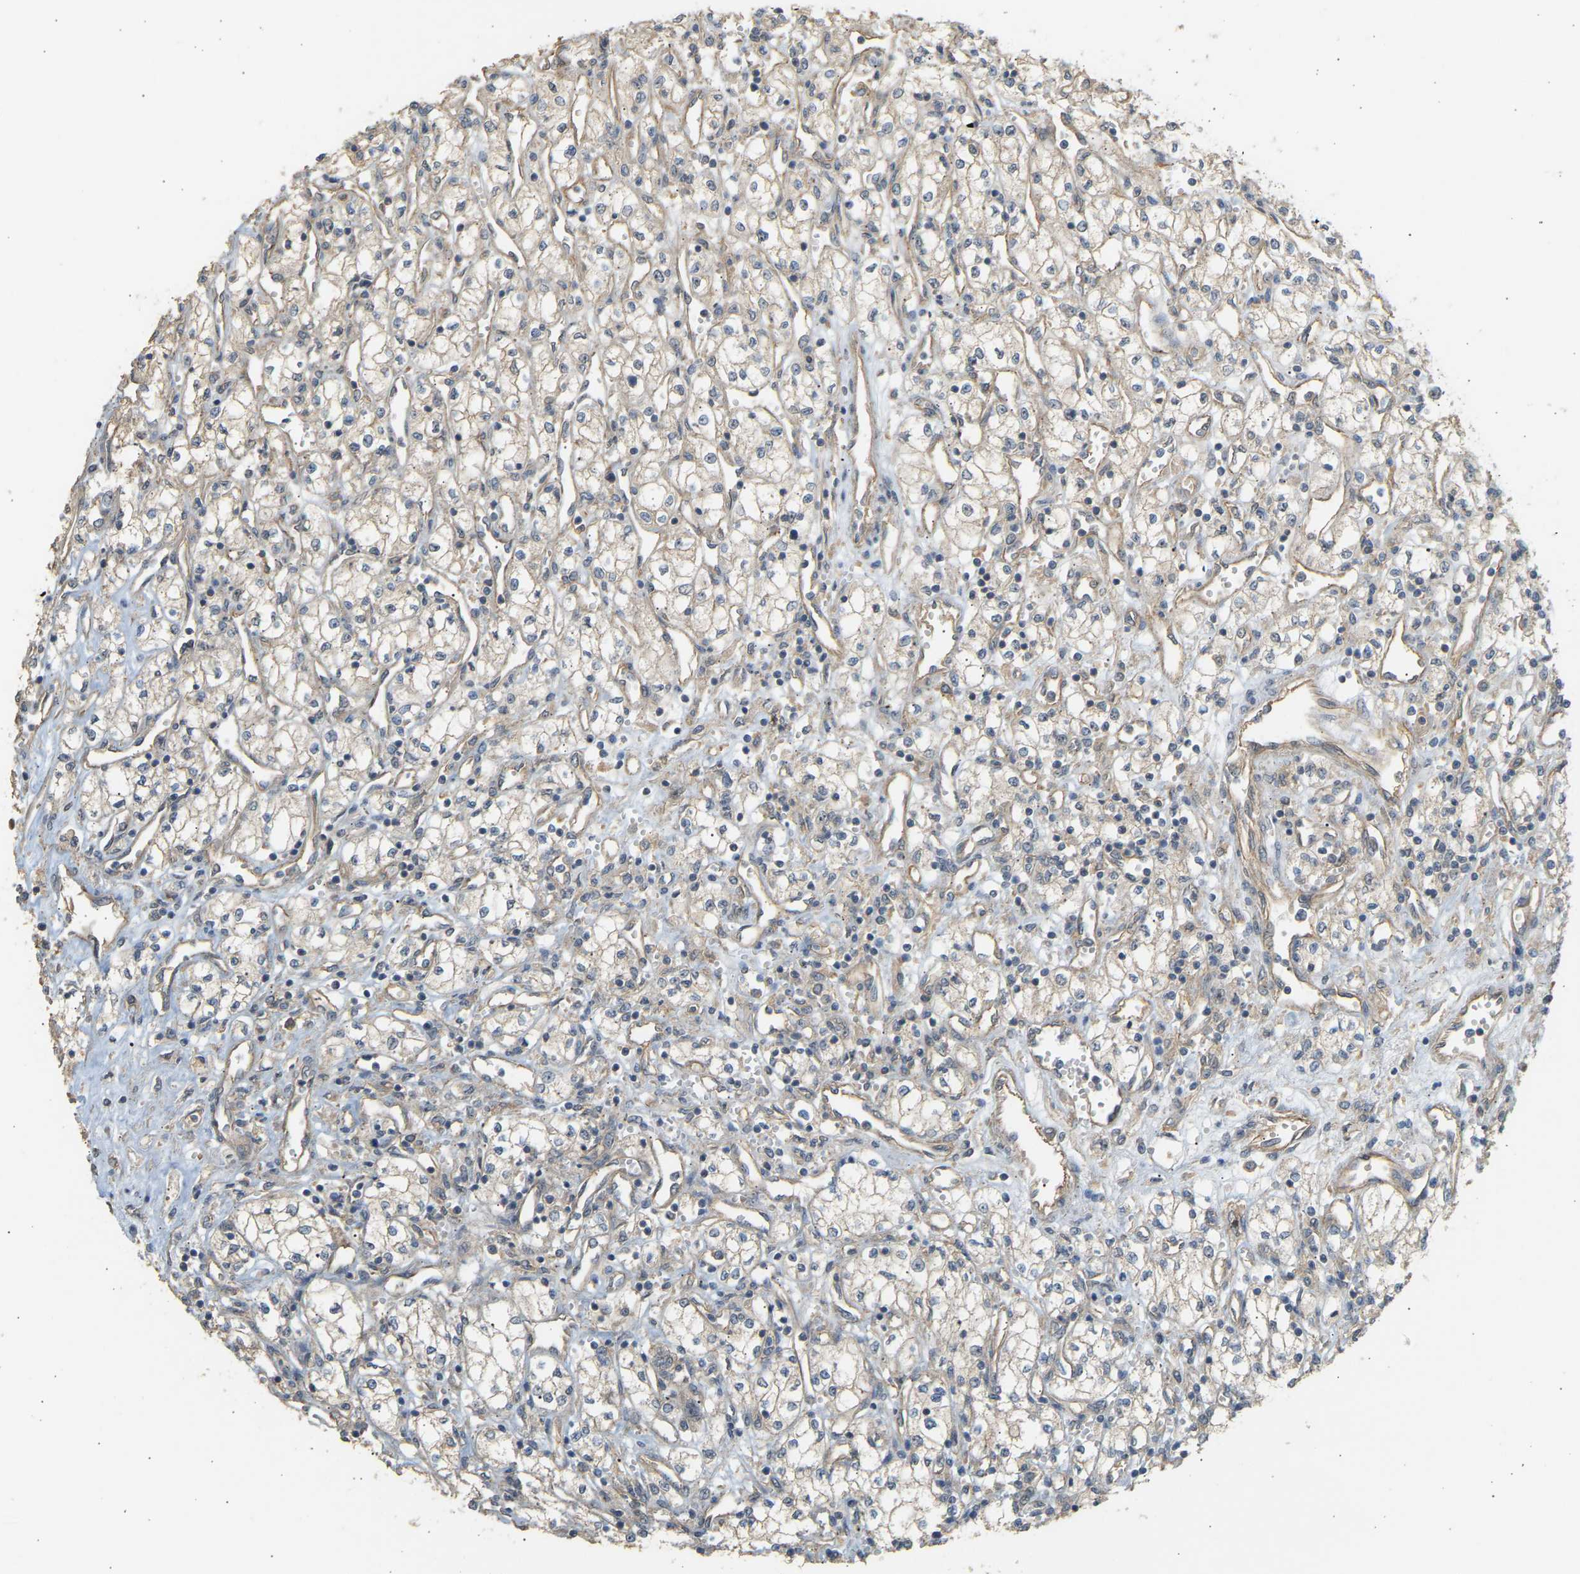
{"staining": {"intensity": "weak", "quantity": ">75%", "location": "cytoplasmic/membranous"}, "tissue": "renal cancer", "cell_type": "Tumor cells", "image_type": "cancer", "snomed": [{"axis": "morphology", "description": "Adenocarcinoma, NOS"}, {"axis": "topography", "description": "Kidney"}], "caption": "DAB immunohistochemical staining of human renal cancer displays weak cytoplasmic/membranous protein staining in approximately >75% of tumor cells. (IHC, brightfield microscopy, high magnification).", "gene": "RGL1", "patient": {"sex": "male", "age": 59}}